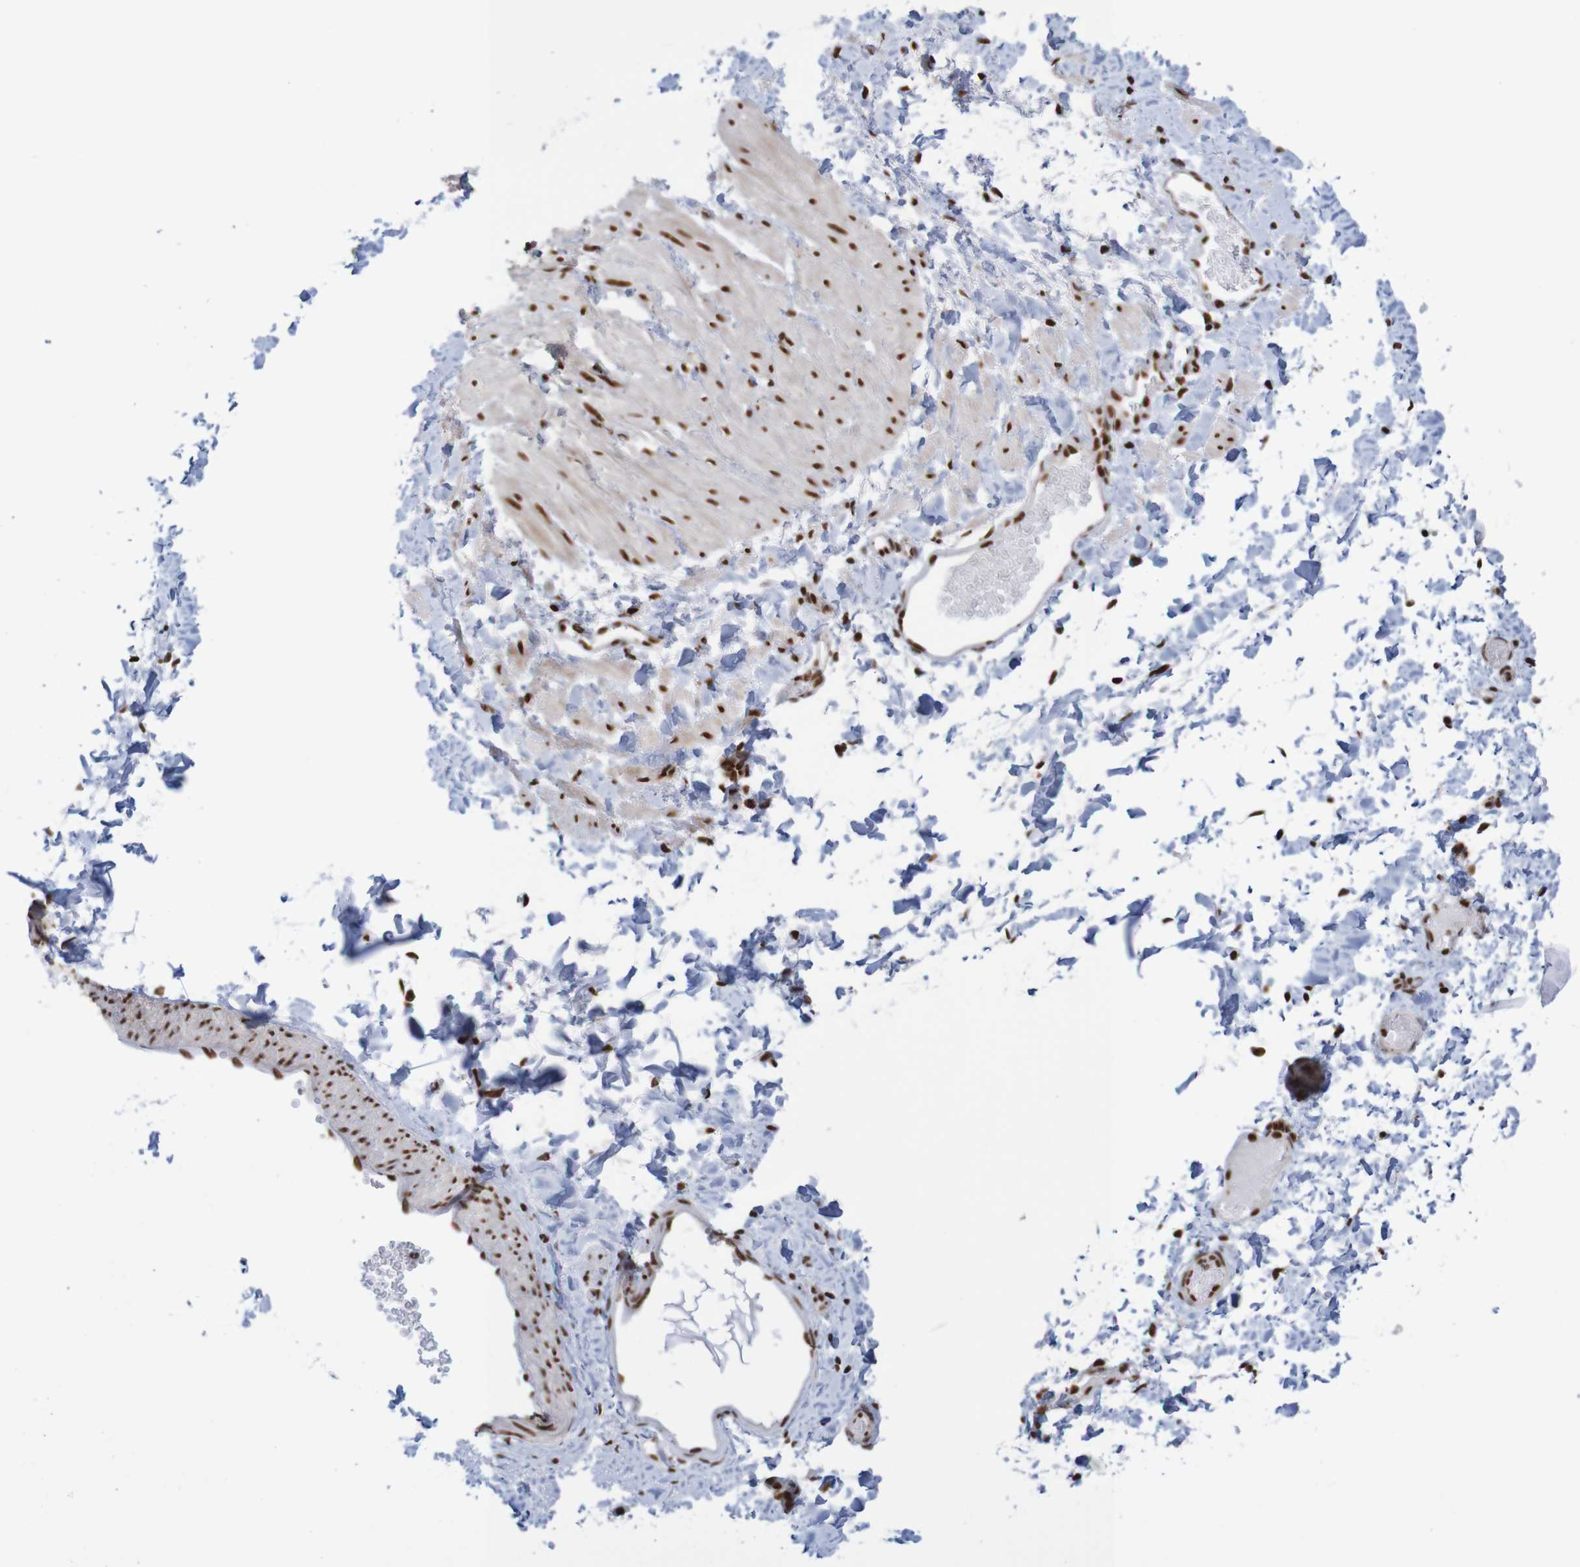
{"staining": {"intensity": "strong", "quantity": ">75%", "location": "nuclear"}, "tissue": "smooth muscle", "cell_type": "Smooth muscle cells", "image_type": "normal", "snomed": [{"axis": "morphology", "description": "Normal tissue, NOS"}, {"axis": "topography", "description": "Smooth muscle"}], "caption": "Immunohistochemistry staining of normal smooth muscle, which shows high levels of strong nuclear staining in approximately >75% of smooth muscle cells indicating strong nuclear protein staining. The staining was performed using DAB (brown) for protein detection and nuclei were counterstained in hematoxylin (blue).", "gene": "THRAP3", "patient": {"sex": "male", "age": 16}}